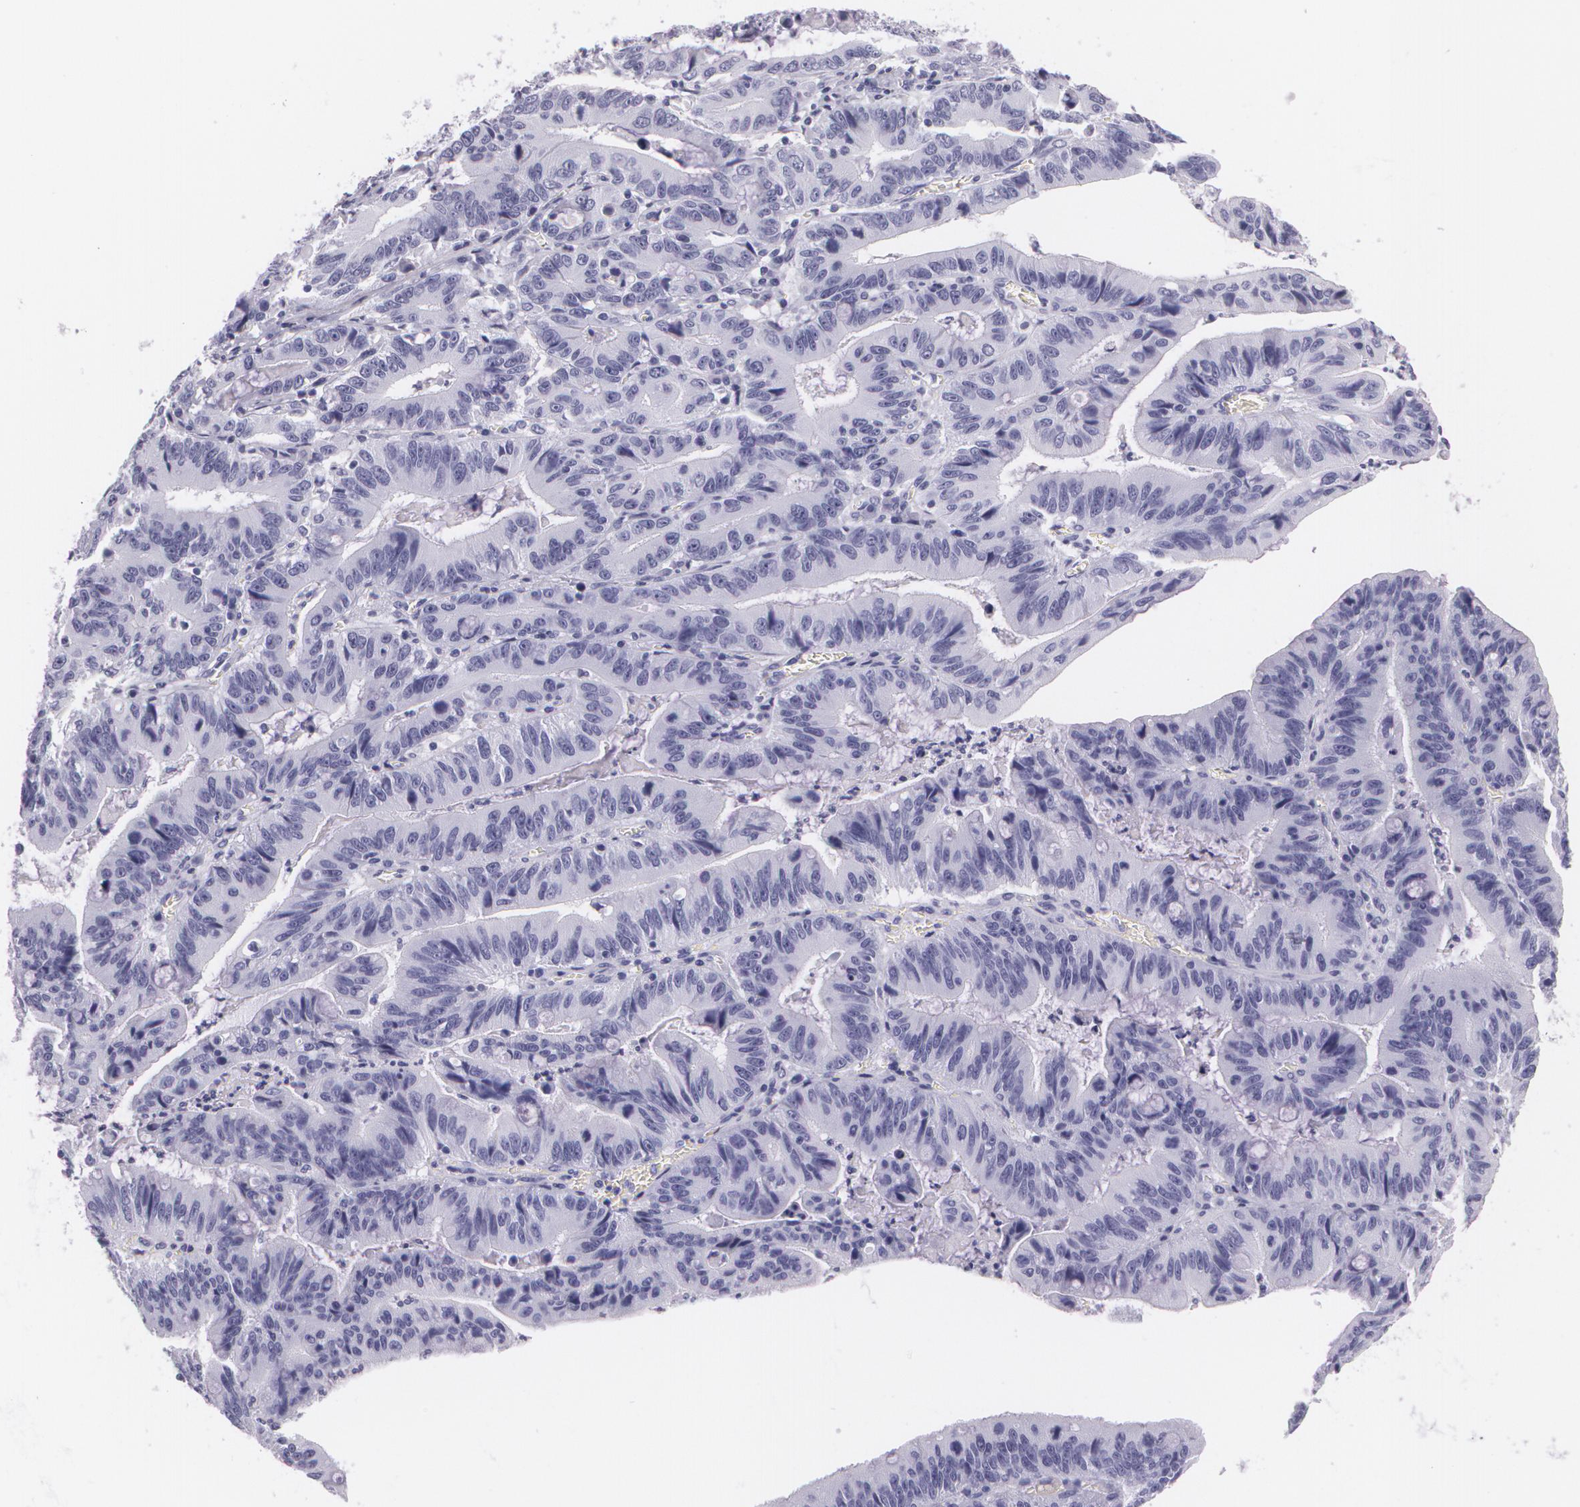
{"staining": {"intensity": "negative", "quantity": "none", "location": "none"}, "tissue": "stomach cancer", "cell_type": "Tumor cells", "image_type": "cancer", "snomed": [{"axis": "morphology", "description": "Adenocarcinoma, NOS"}, {"axis": "topography", "description": "Stomach, upper"}], "caption": "Micrograph shows no protein positivity in tumor cells of adenocarcinoma (stomach) tissue.", "gene": "DLG4", "patient": {"sex": "male", "age": 63}}